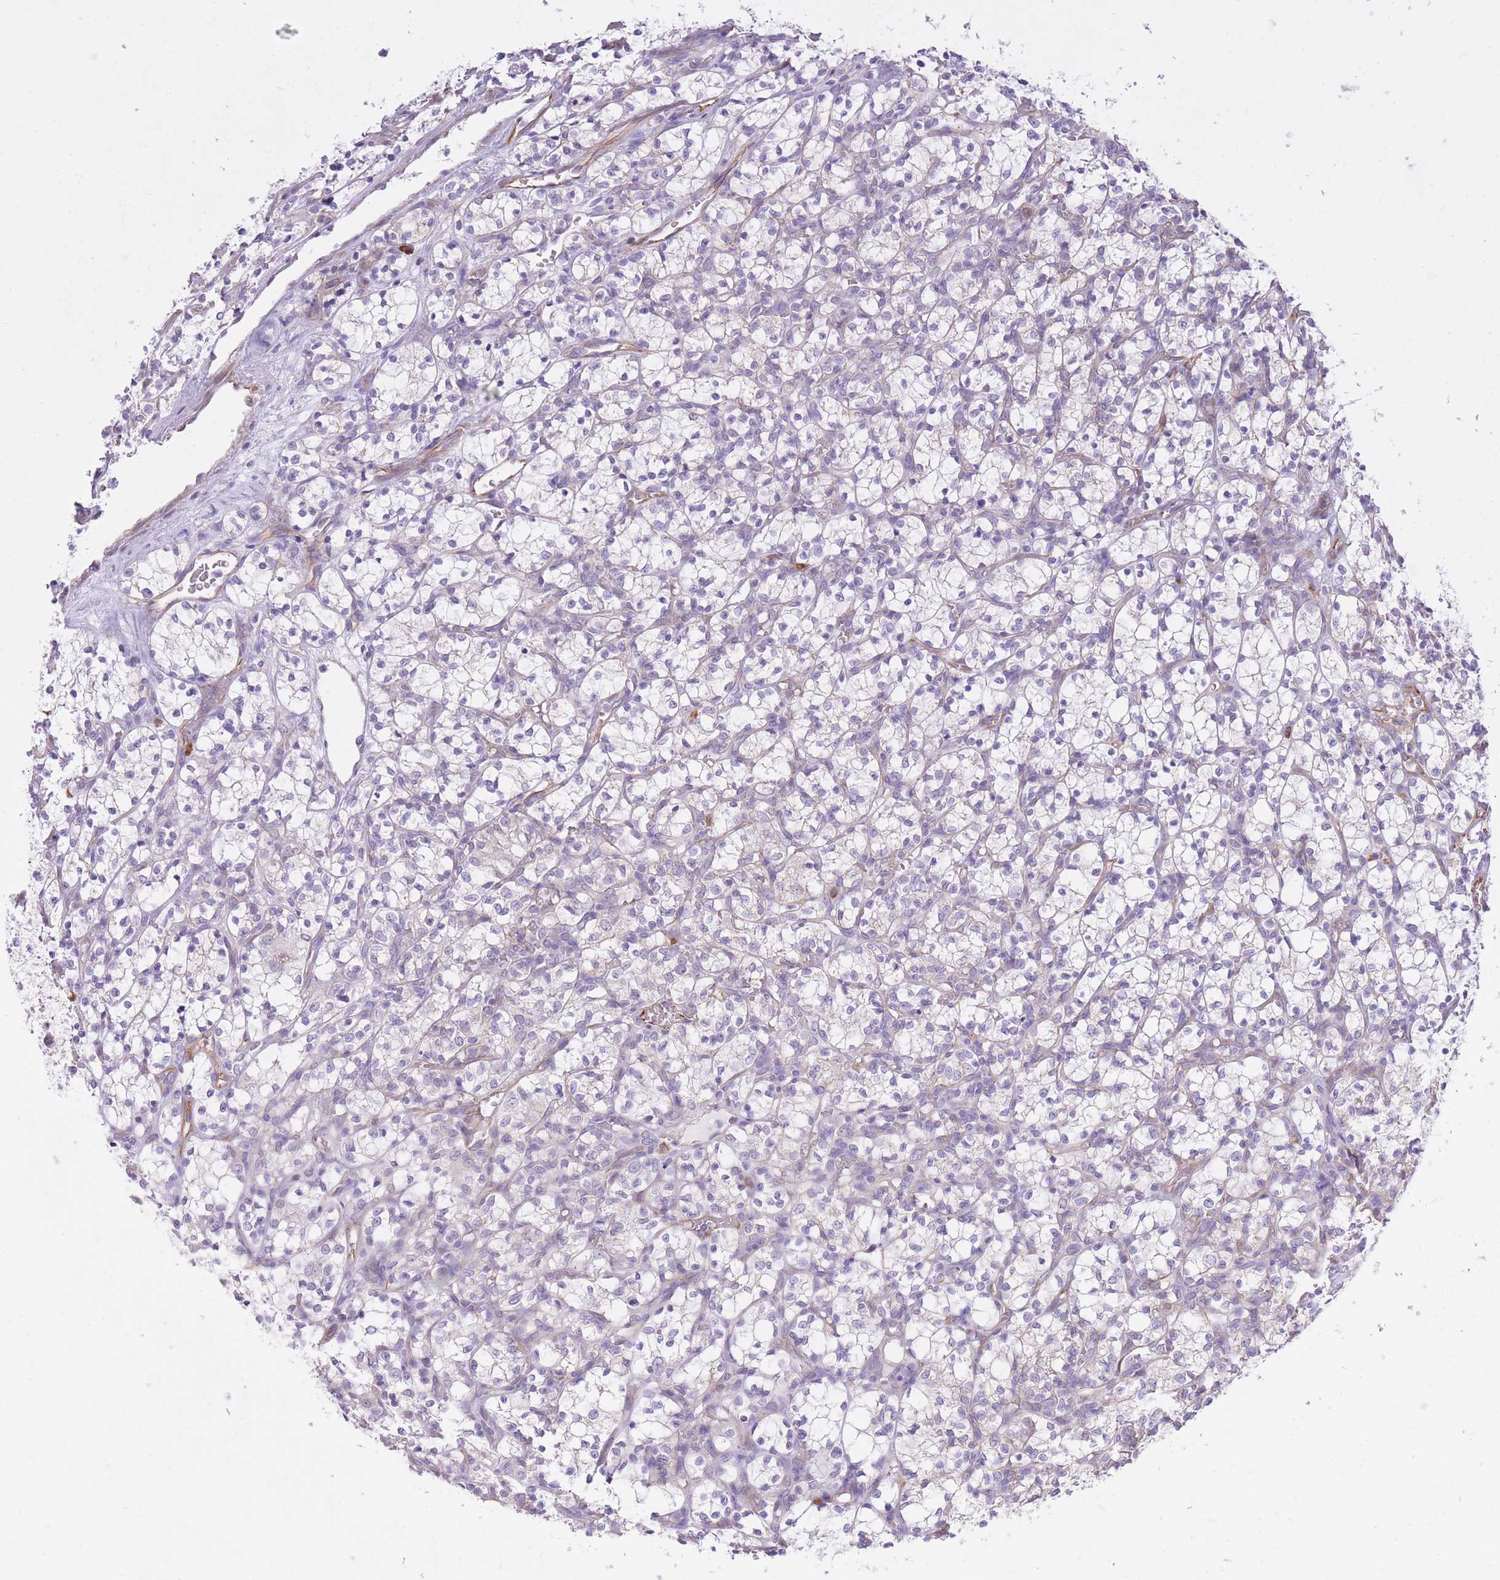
{"staining": {"intensity": "negative", "quantity": "none", "location": "none"}, "tissue": "renal cancer", "cell_type": "Tumor cells", "image_type": "cancer", "snomed": [{"axis": "morphology", "description": "Adenocarcinoma, NOS"}, {"axis": "topography", "description": "Kidney"}], "caption": "A photomicrograph of renal cancer stained for a protein shows no brown staining in tumor cells.", "gene": "MEIOSIN", "patient": {"sex": "female", "age": 69}}